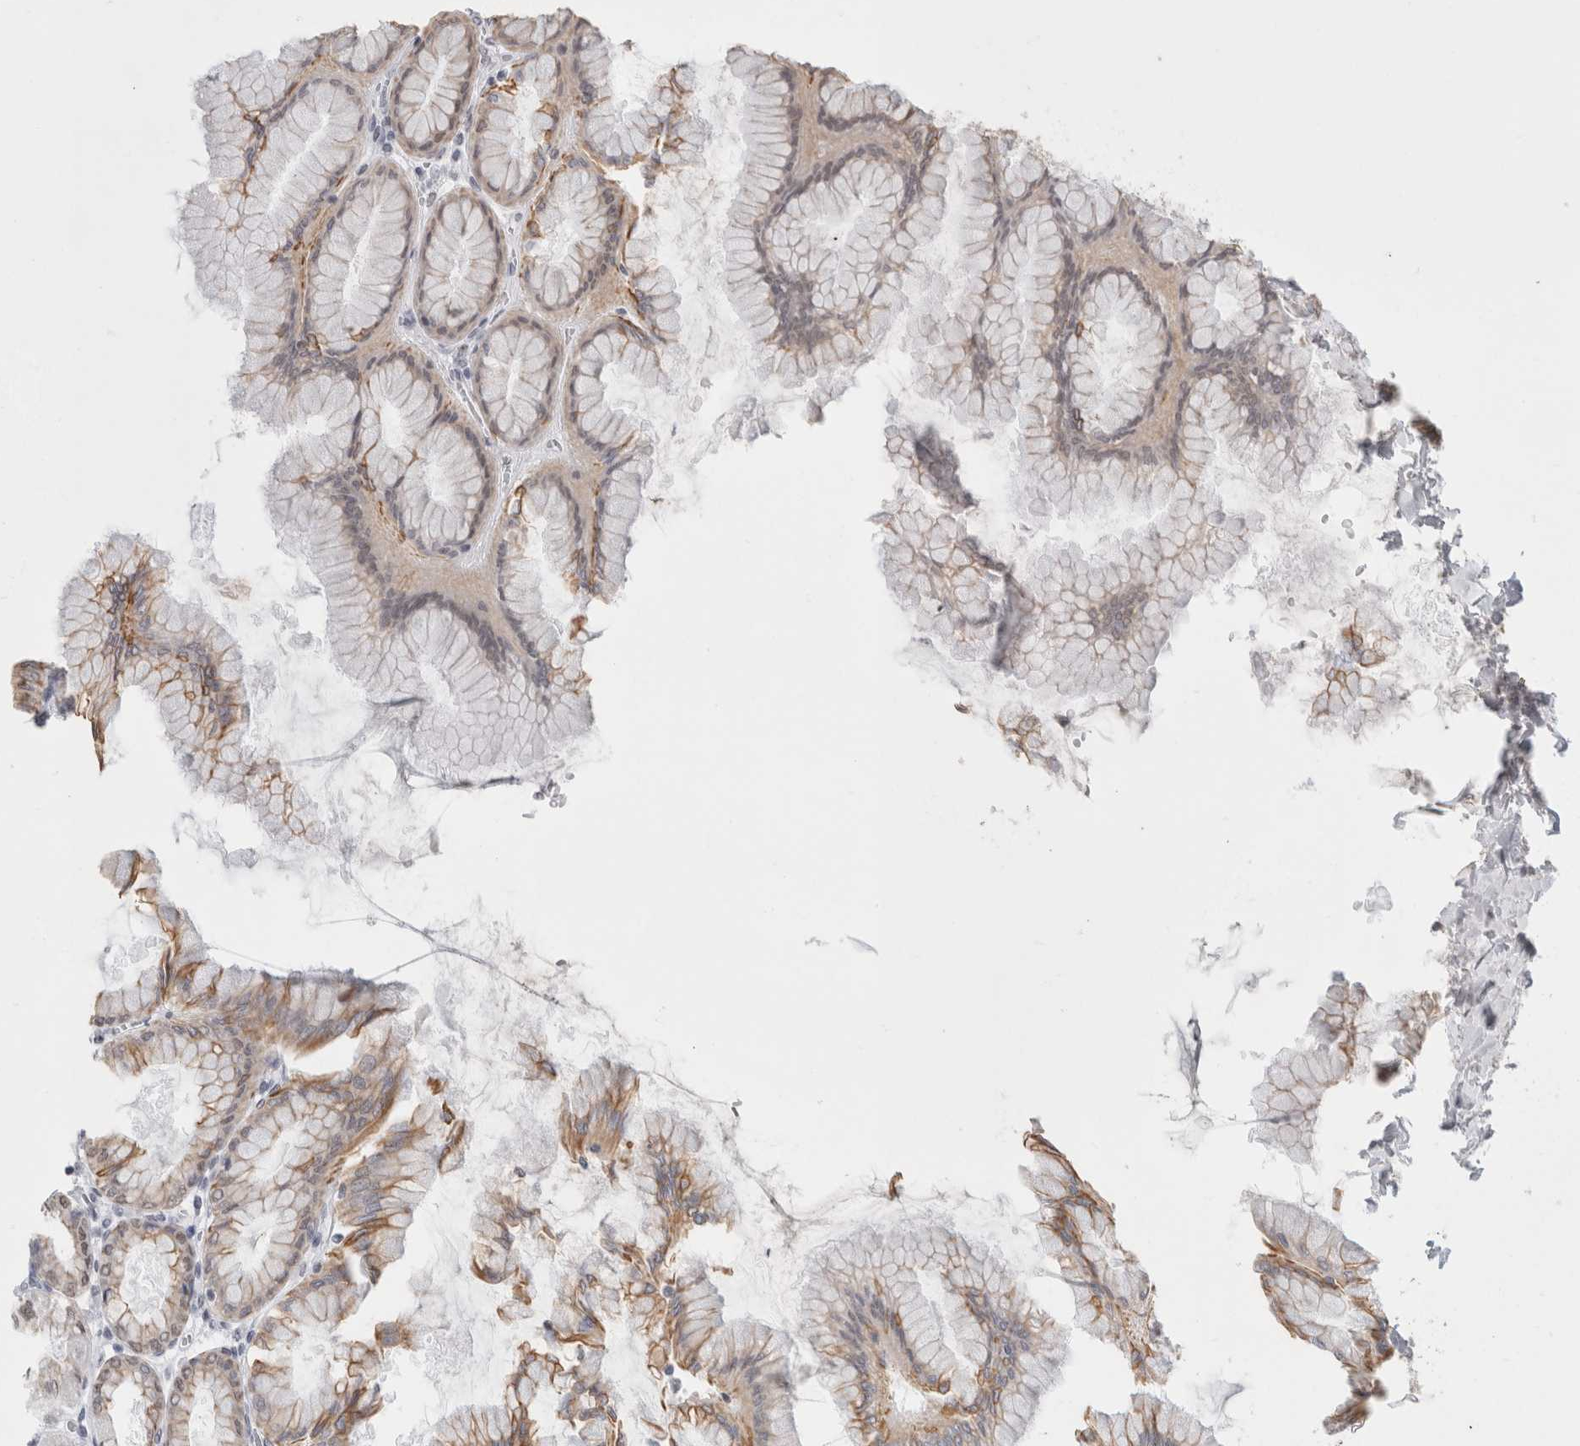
{"staining": {"intensity": "moderate", "quantity": "25%-75%", "location": "cytoplasmic/membranous,nuclear"}, "tissue": "stomach", "cell_type": "Glandular cells", "image_type": "normal", "snomed": [{"axis": "morphology", "description": "Normal tissue, NOS"}, {"axis": "topography", "description": "Stomach, upper"}], "caption": "Stomach stained for a protein (brown) exhibits moderate cytoplasmic/membranous,nuclear positive positivity in approximately 25%-75% of glandular cells.", "gene": "SMARCC1", "patient": {"sex": "female", "age": 56}}